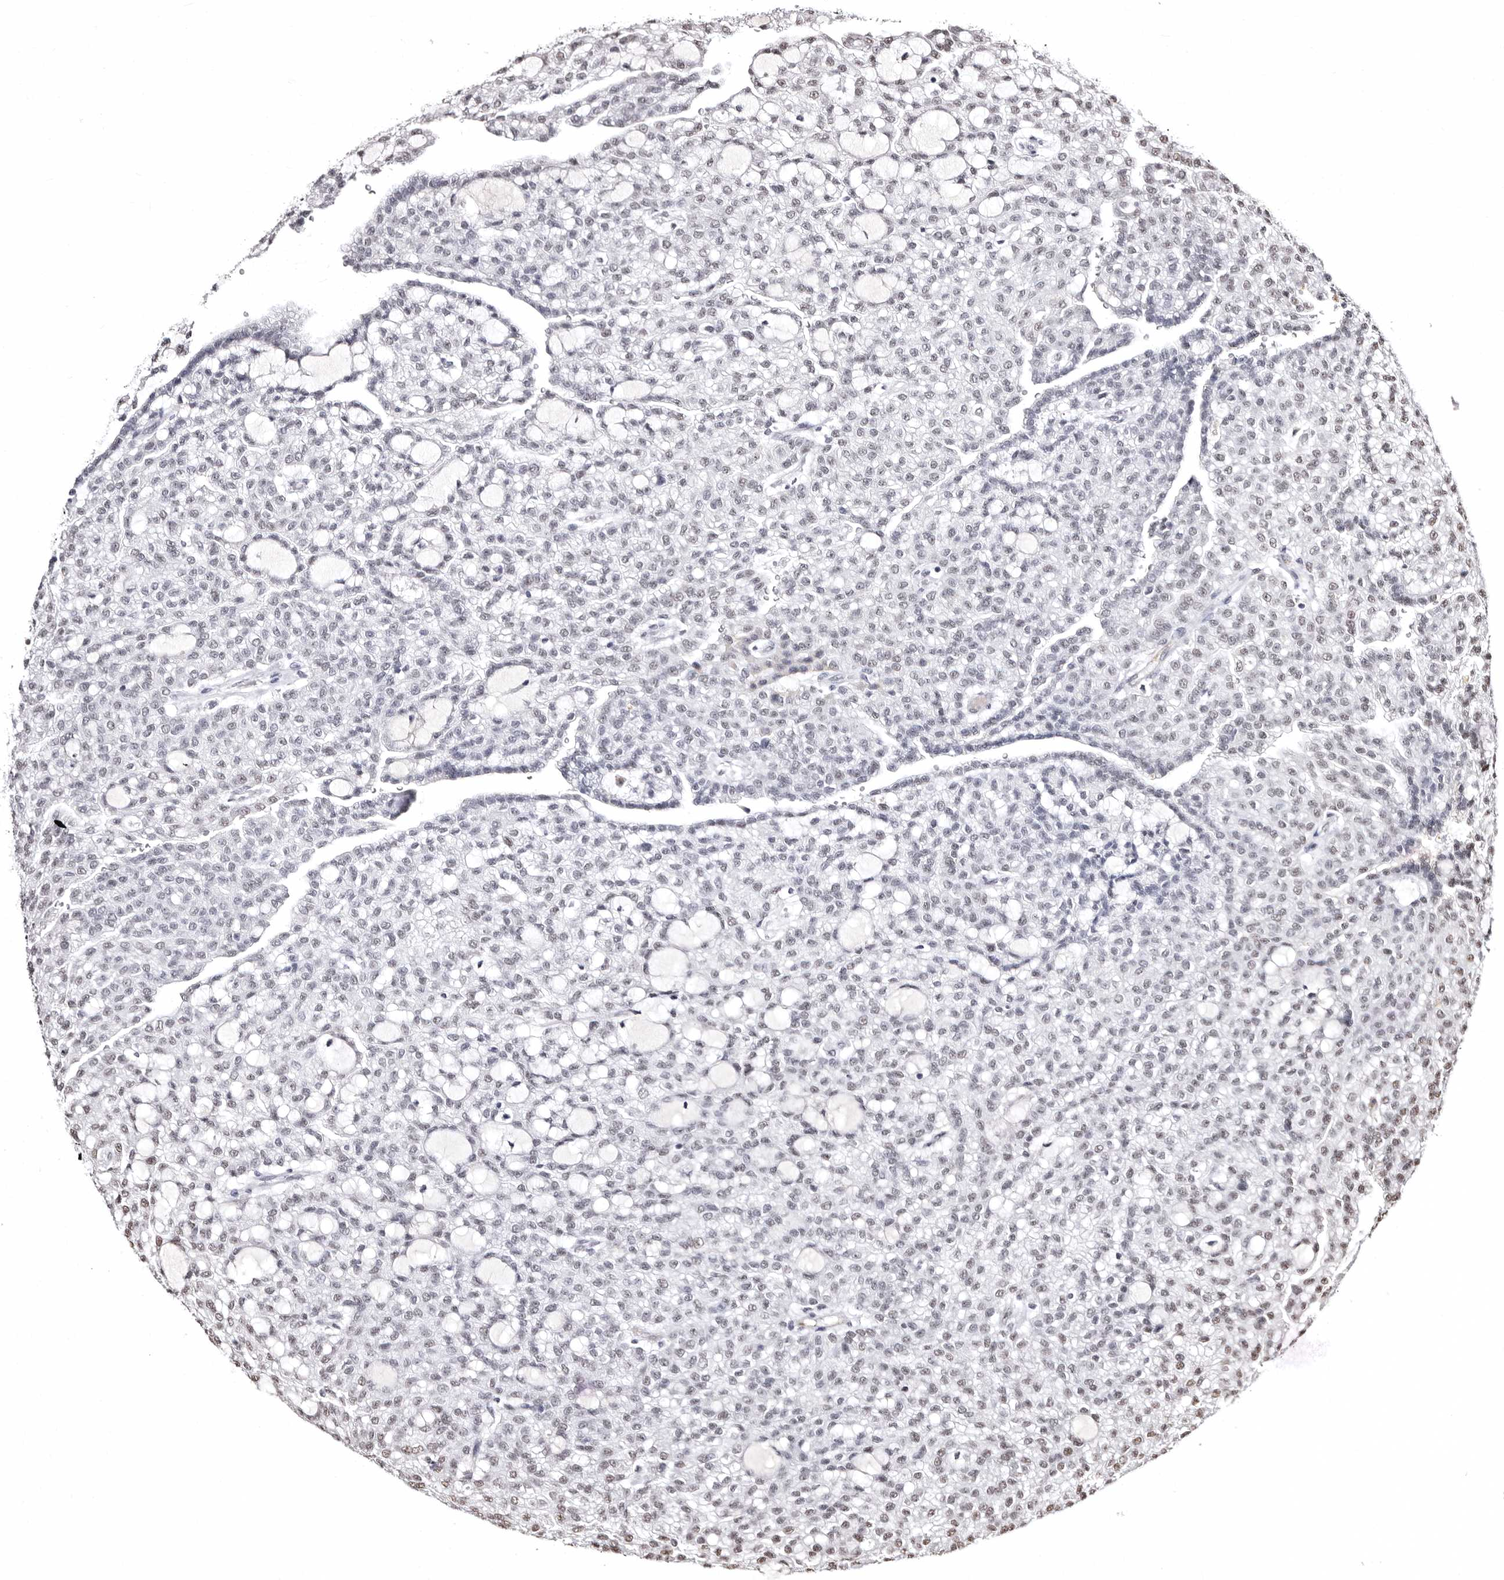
{"staining": {"intensity": "weak", "quantity": "<25%", "location": "nuclear"}, "tissue": "renal cancer", "cell_type": "Tumor cells", "image_type": "cancer", "snomed": [{"axis": "morphology", "description": "Adenocarcinoma, NOS"}, {"axis": "topography", "description": "Kidney"}], "caption": "Renal adenocarcinoma was stained to show a protein in brown. There is no significant expression in tumor cells. (DAB IHC, high magnification).", "gene": "ANAPC11", "patient": {"sex": "male", "age": 63}}